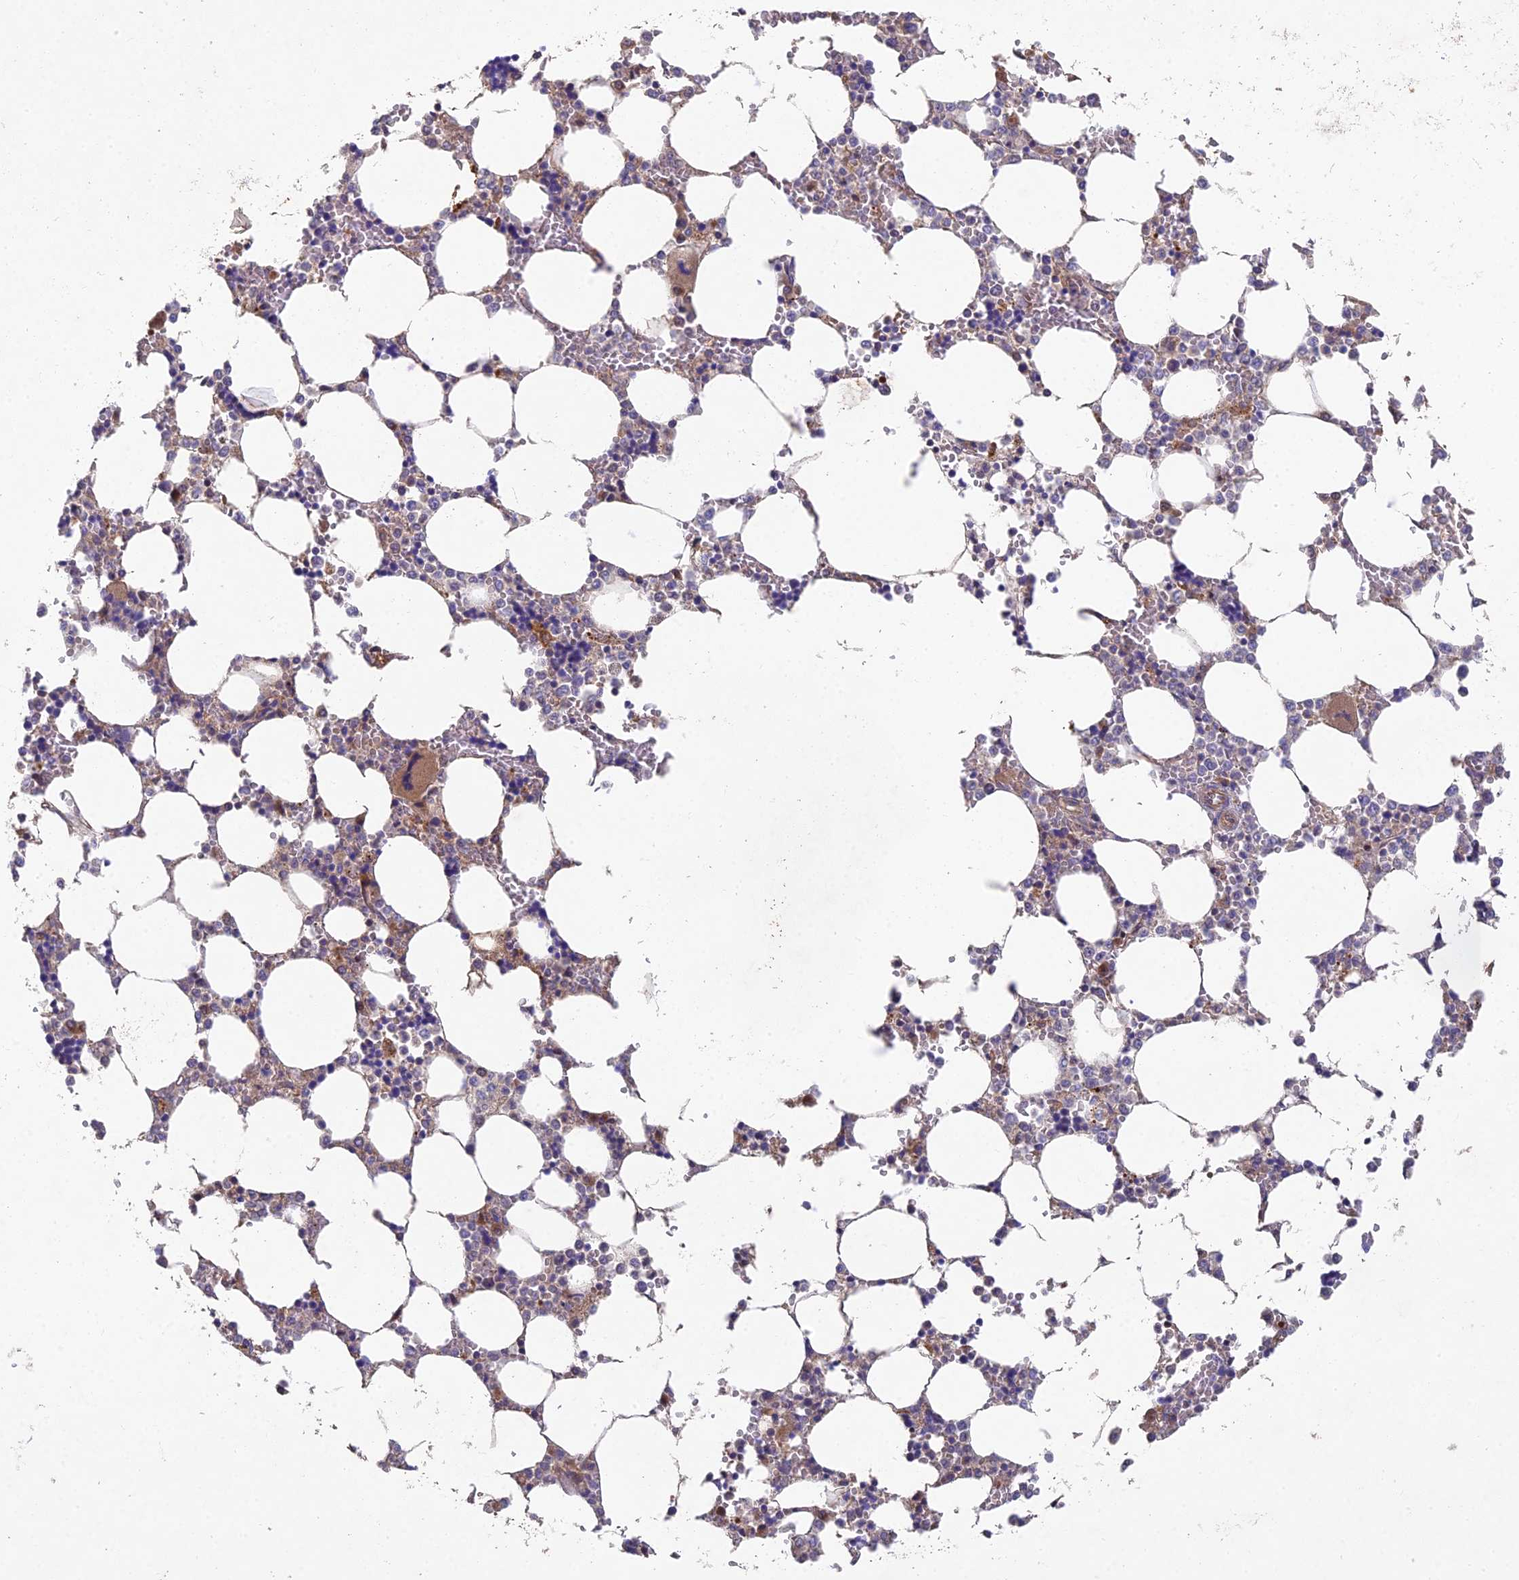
{"staining": {"intensity": "moderate", "quantity": "<25%", "location": "cytoplasmic/membranous"}, "tissue": "bone marrow", "cell_type": "Hematopoietic cells", "image_type": "normal", "snomed": [{"axis": "morphology", "description": "Normal tissue, NOS"}, {"axis": "topography", "description": "Bone marrow"}], "caption": "A low amount of moderate cytoplasmic/membranous expression is appreciated in approximately <25% of hematopoietic cells in unremarkable bone marrow.", "gene": "NSMCE1", "patient": {"sex": "male", "age": 64}}